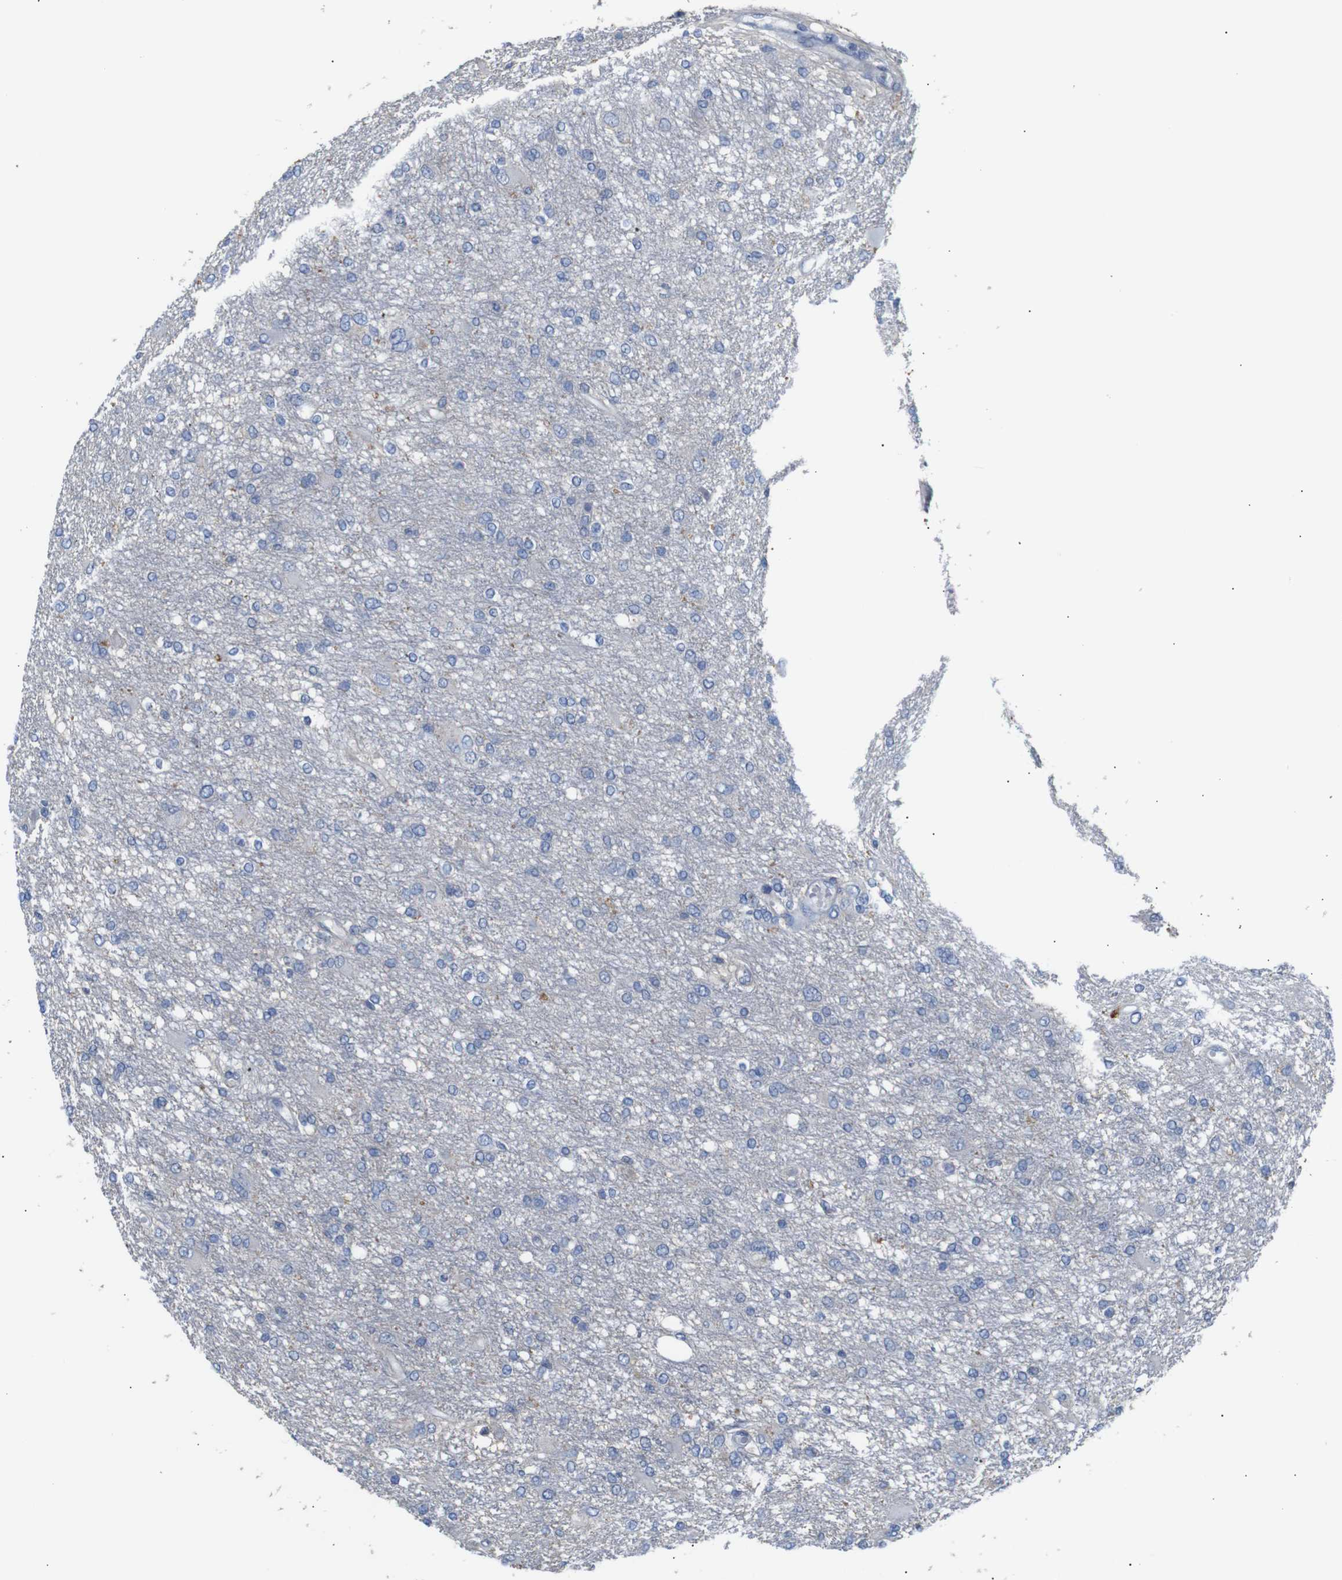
{"staining": {"intensity": "negative", "quantity": "none", "location": "none"}, "tissue": "glioma", "cell_type": "Tumor cells", "image_type": "cancer", "snomed": [{"axis": "morphology", "description": "Glioma, malignant, High grade"}, {"axis": "topography", "description": "Brain"}], "caption": "This is an immunohistochemistry (IHC) micrograph of glioma. There is no expression in tumor cells.", "gene": "ALOX15", "patient": {"sex": "female", "age": 59}}